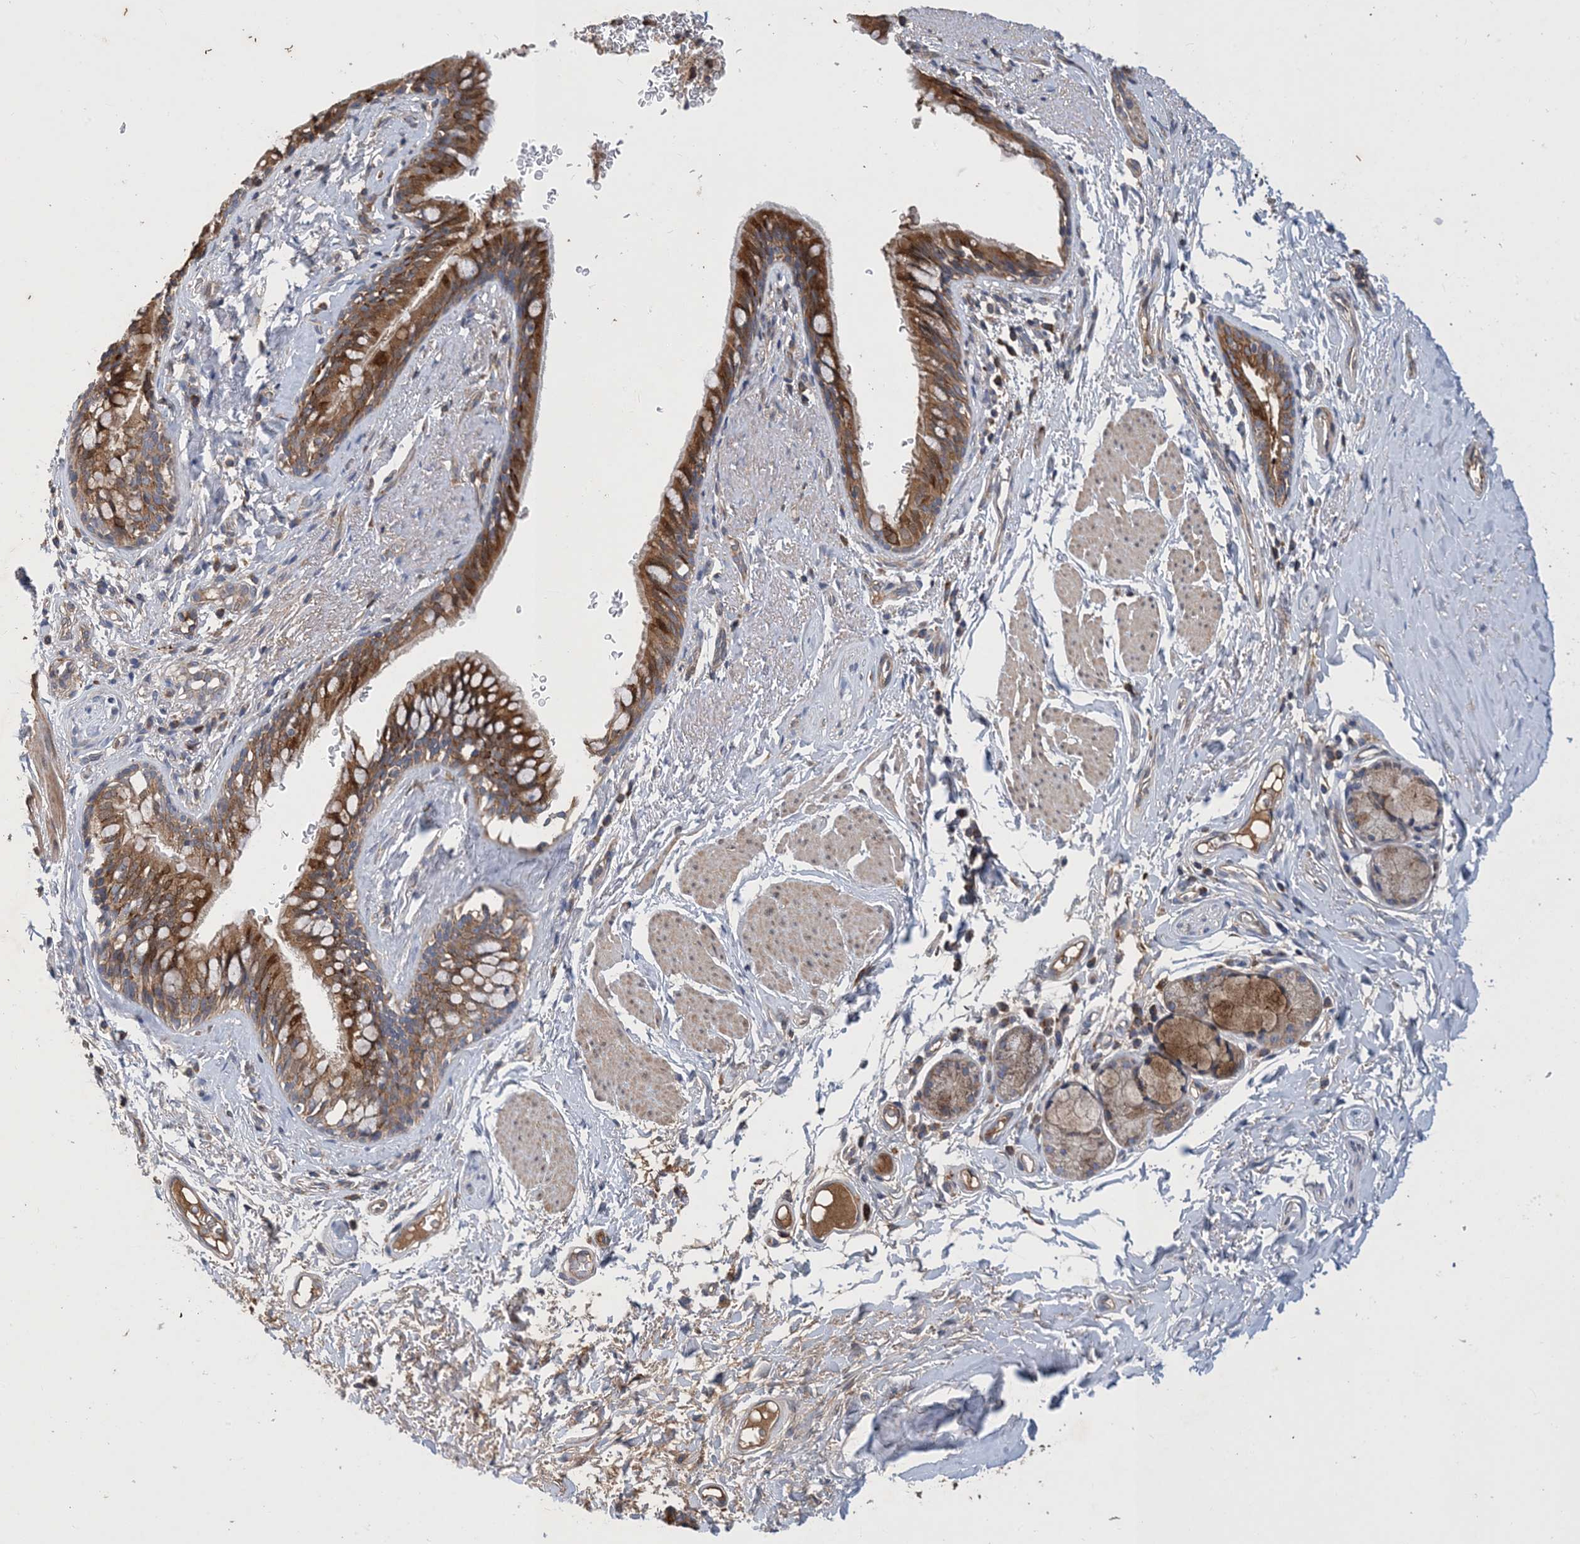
{"staining": {"intensity": "moderate", "quantity": ">75%", "location": "cytoplasmic/membranous"}, "tissue": "bronchus", "cell_type": "Respiratory epithelial cells", "image_type": "normal", "snomed": [{"axis": "morphology", "description": "Normal tissue, NOS"}, {"axis": "topography", "description": "Cartilage tissue"}, {"axis": "topography", "description": "Bronchus"}], "caption": "DAB (3,3'-diaminobenzidine) immunohistochemical staining of unremarkable human bronchus demonstrates moderate cytoplasmic/membranous protein expression in approximately >75% of respiratory epithelial cells. (IHC, brightfield microscopy, high magnification).", "gene": "STK19", "patient": {"sex": "female", "age": 36}}